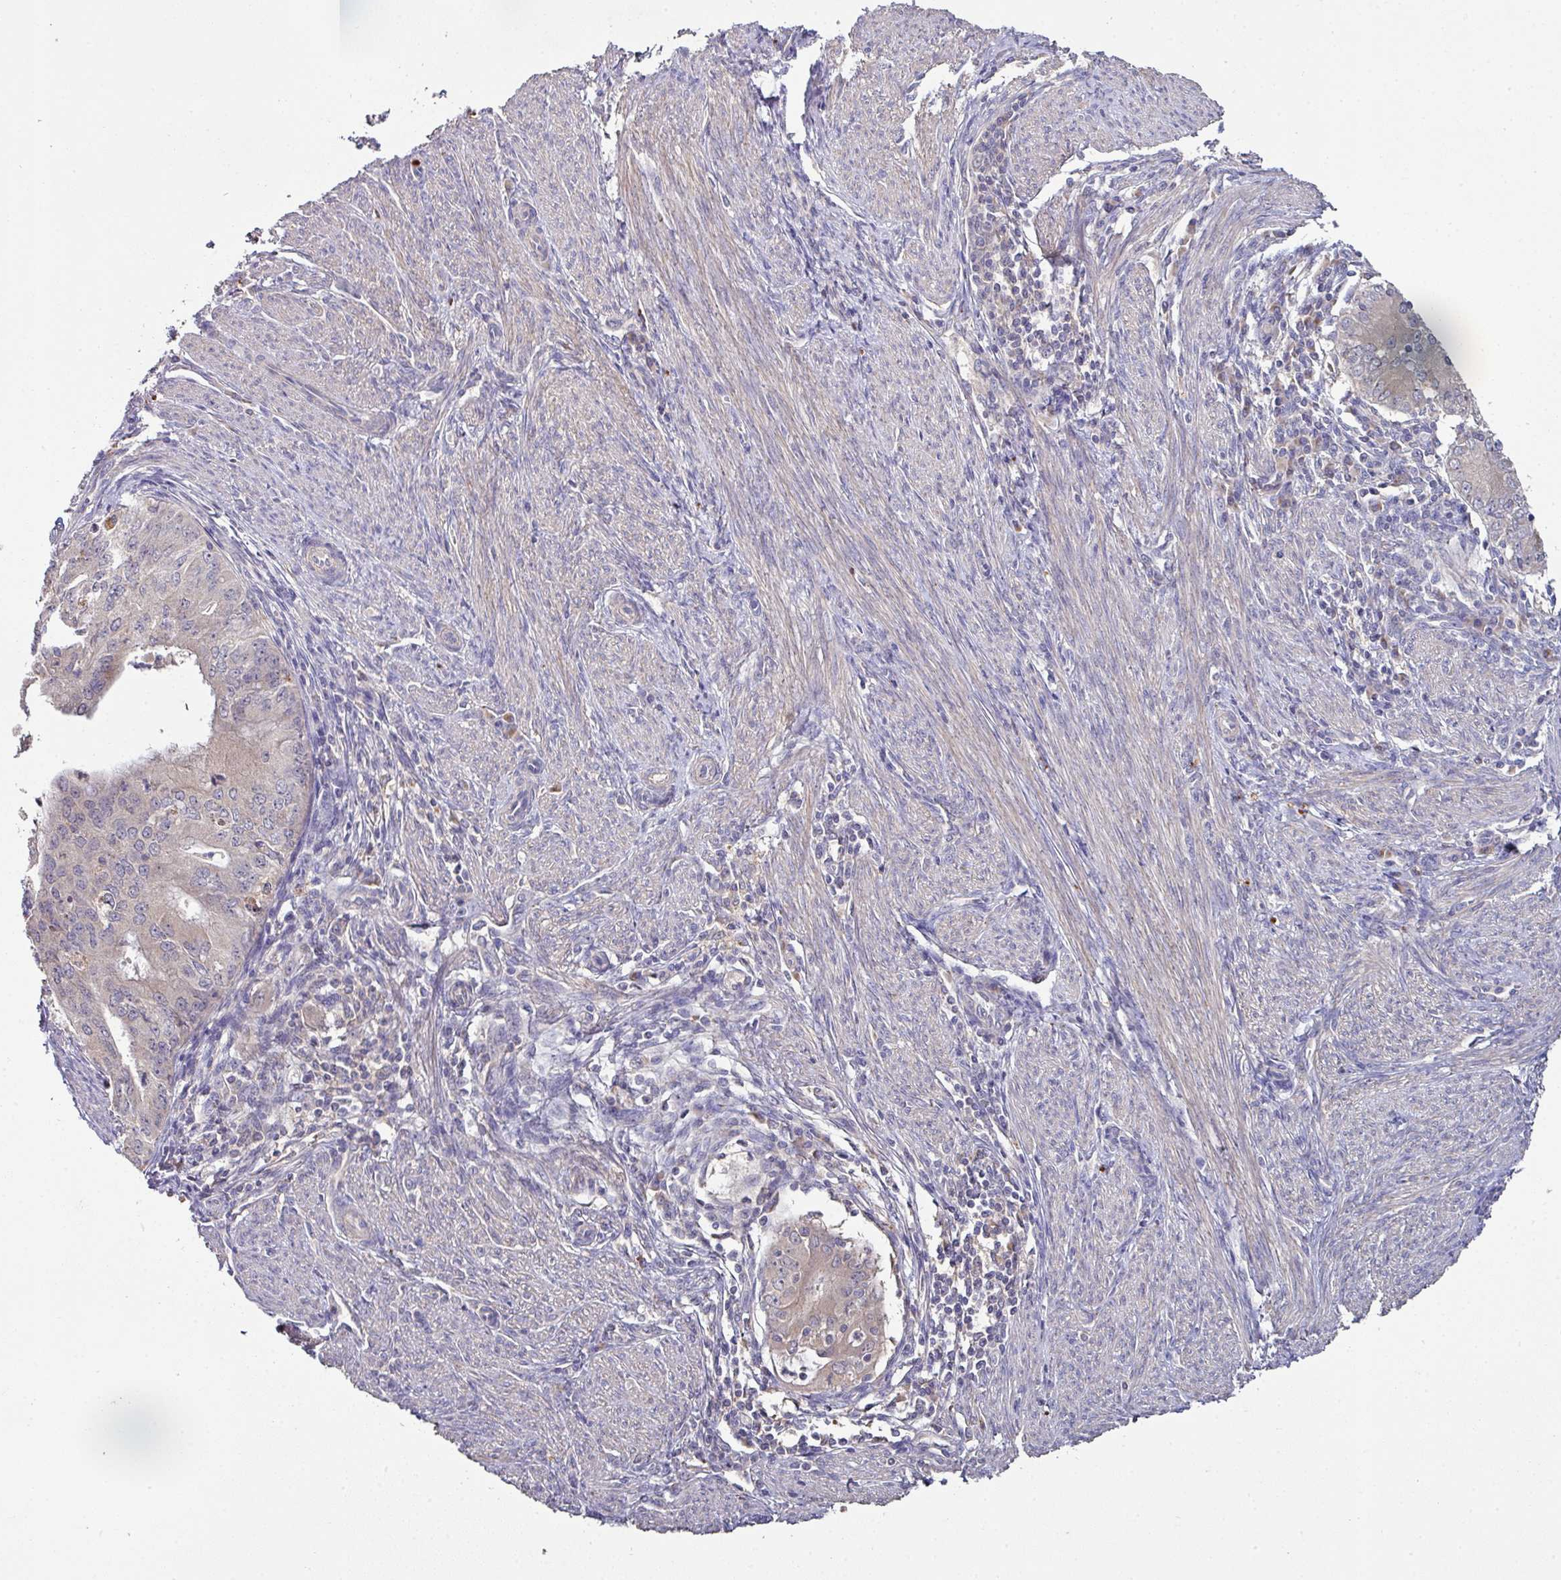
{"staining": {"intensity": "negative", "quantity": "none", "location": "none"}, "tissue": "endometrial cancer", "cell_type": "Tumor cells", "image_type": "cancer", "snomed": [{"axis": "morphology", "description": "Adenocarcinoma, NOS"}, {"axis": "topography", "description": "Endometrium"}], "caption": "Endometrial adenocarcinoma was stained to show a protein in brown. There is no significant staining in tumor cells.", "gene": "AEBP2", "patient": {"sex": "female", "age": 50}}